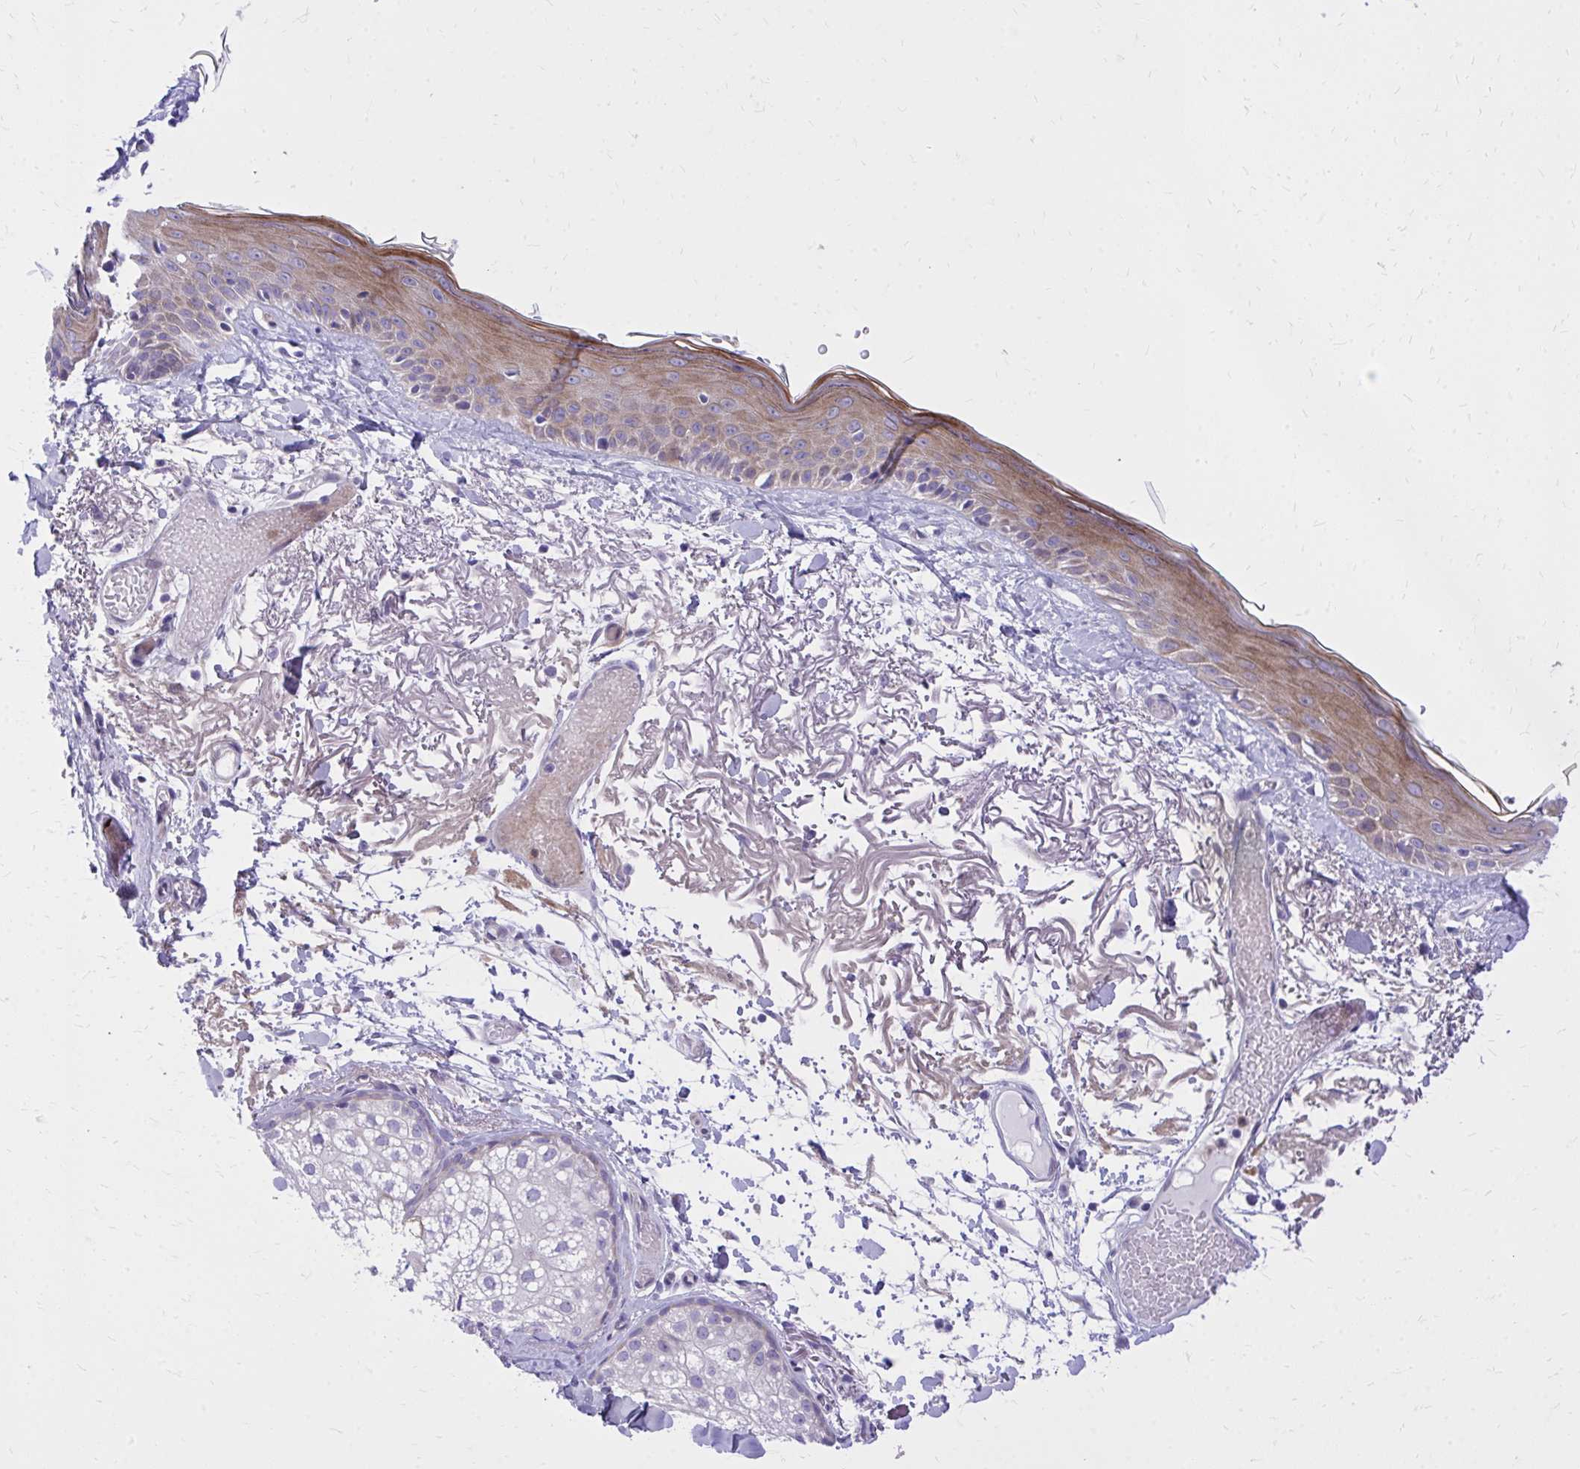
{"staining": {"intensity": "negative", "quantity": "none", "location": "none"}, "tissue": "skin", "cell_type": "Fibroblasts", "image_type": "normal", "snomed": [{"axis": "morphology", "description": "Normal tissue, NOS"}, {"axis": "topography", "description": "Skin"}], "caption": "This is an immunohistochemistry photomicrograph of benign human skin. There is no expression in fibroblasts.", "gene": "ADAMTSL1", "patient": {"sex": "male", "age": 79}}